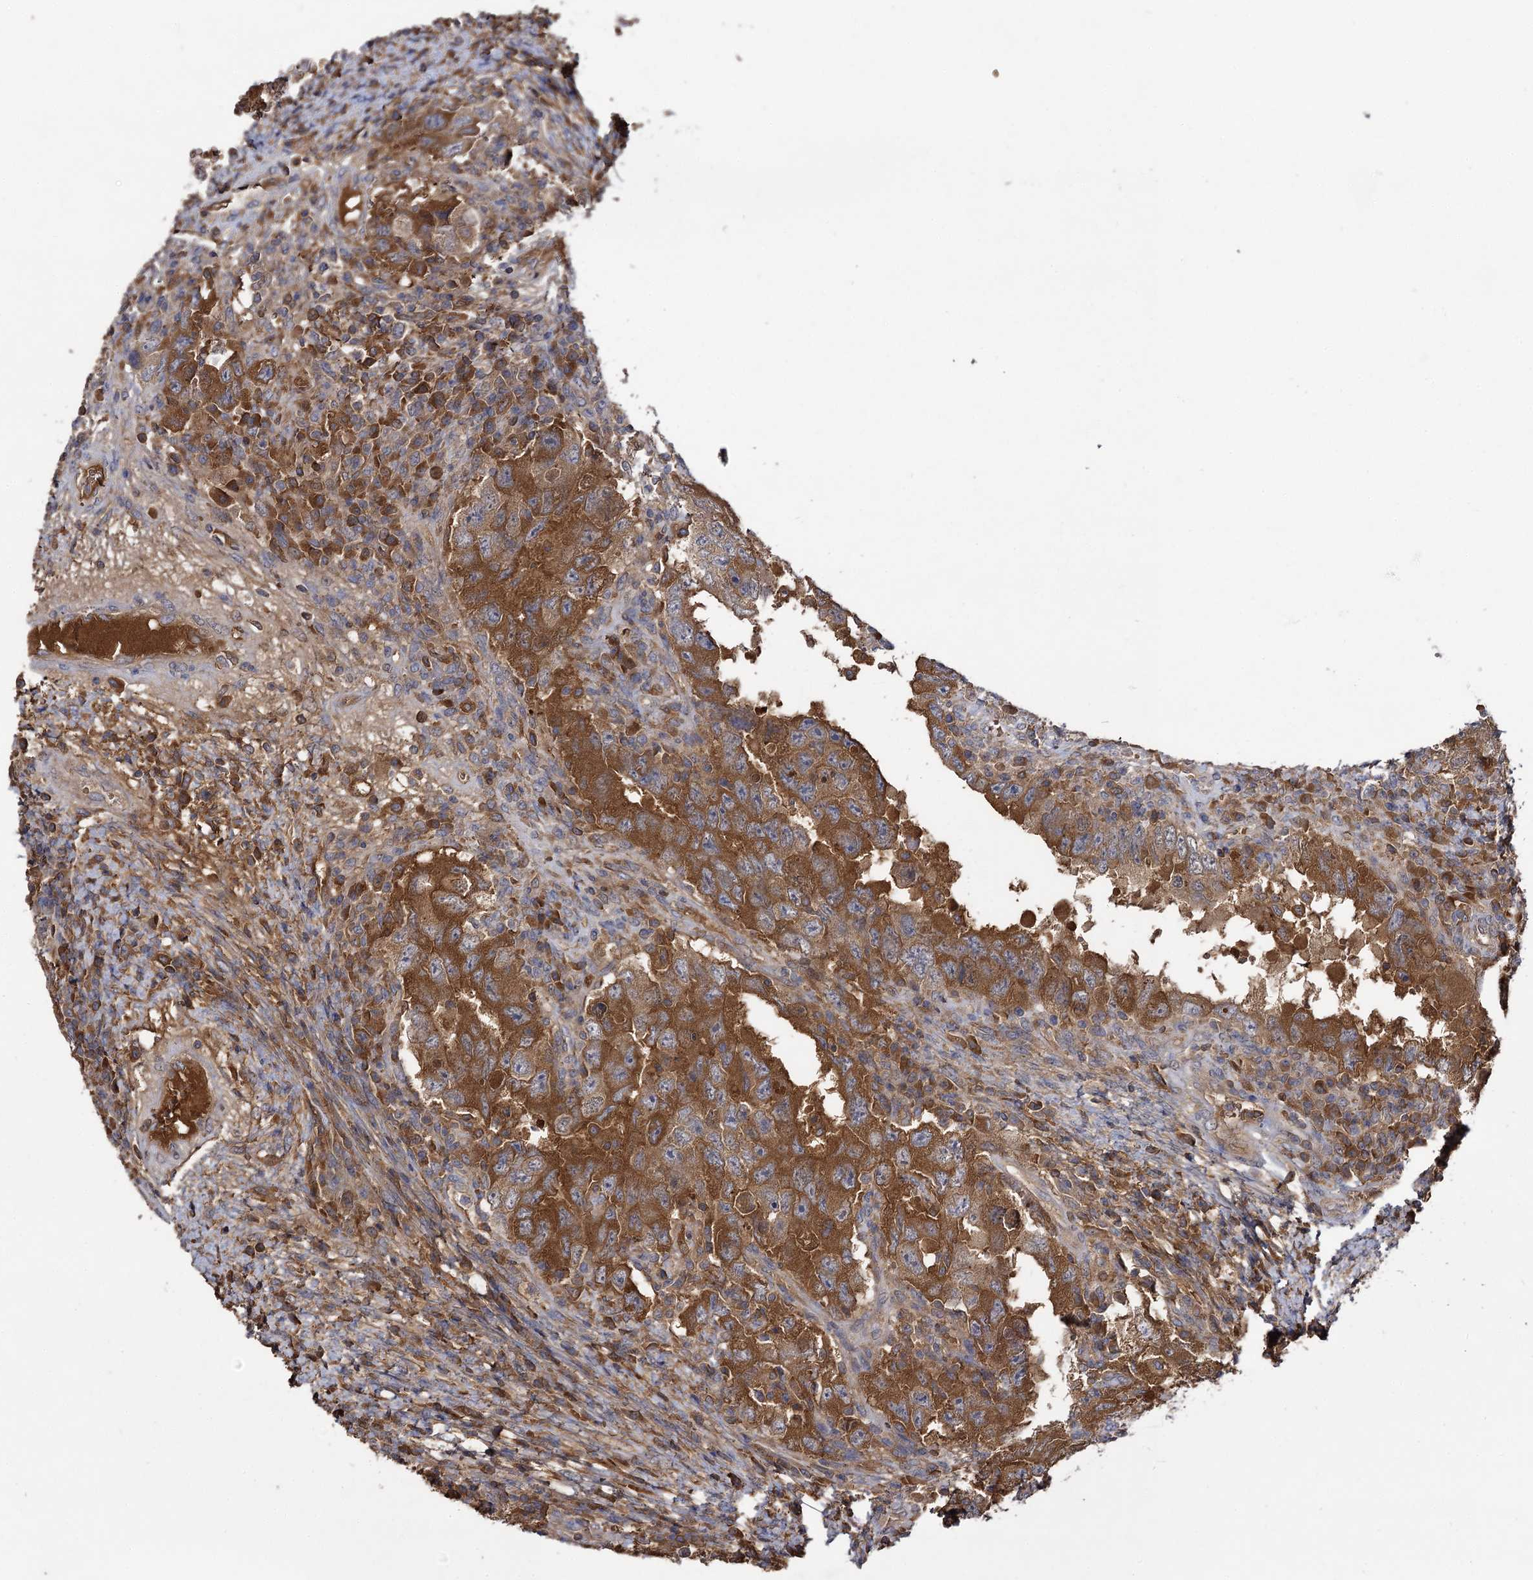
{"staining": {"intensity": "strong", "quantity": ">75%", "location": "cytoplasmic/membranous"}, "tissue": "testis cancer", "cell_type": "Tumor cells", "image_type": "cancer", "snomed": [{"axis": "morphology", "description": "Carcinoma, Embryonal, NOS"}, {"axis": "topography", "description": "Testis"}], "caption": "An IHC photomicrograph of neoplastic tissue is shown. Protein staining in brown labels strong cytoplasmic/membranous positivity in testis embryonal carcinoma within tumor cells.", "gene": "USP50", "patient": {"sex": "male", "age": 26}}